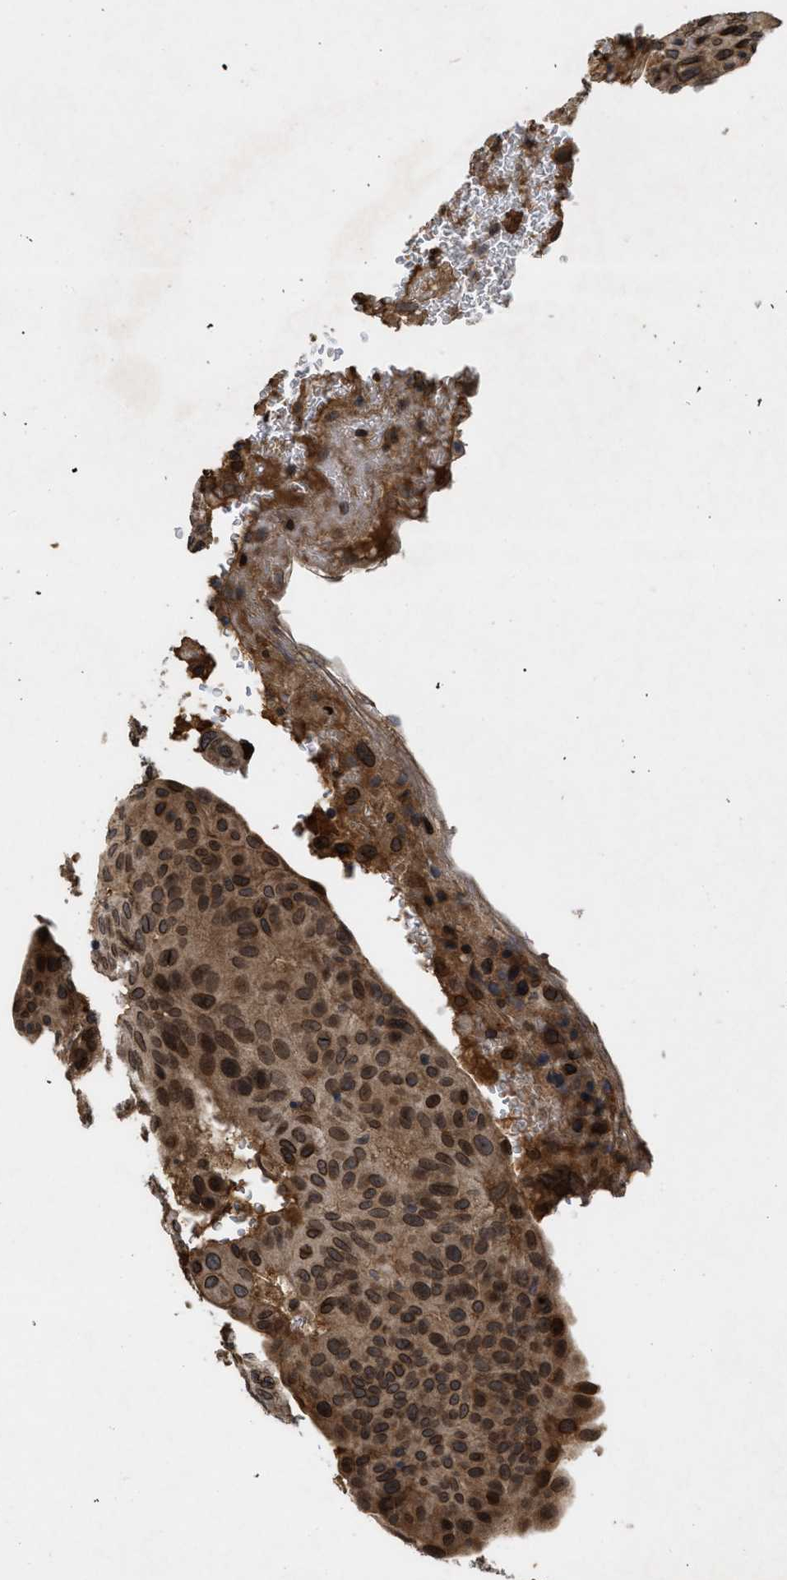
{"staining": {"intensity": "strong", "quantity": ">75%", "location": "cytoplasmic/membranous,nuclear"}, "tissue": "urothelial cancer", "cell_type": "Tumor cells", "image_type": "cancer", "snomed": [{"axis": "morphology", "description": "Urothelial carcinoma, High grade"}, {"axis": "topography", "description": "Urinary bladder"}], "caption": "DAB (3,3'-diaminobenzidine) immunohistochemical staining of high-grade urothelial carcinoma demonstrates strong cytoplasmic/membranous and nuclear protein staining in about >75% of tumor cells.", "gene": "CRY1", "patient": {"sex": "male", "age": 66}}